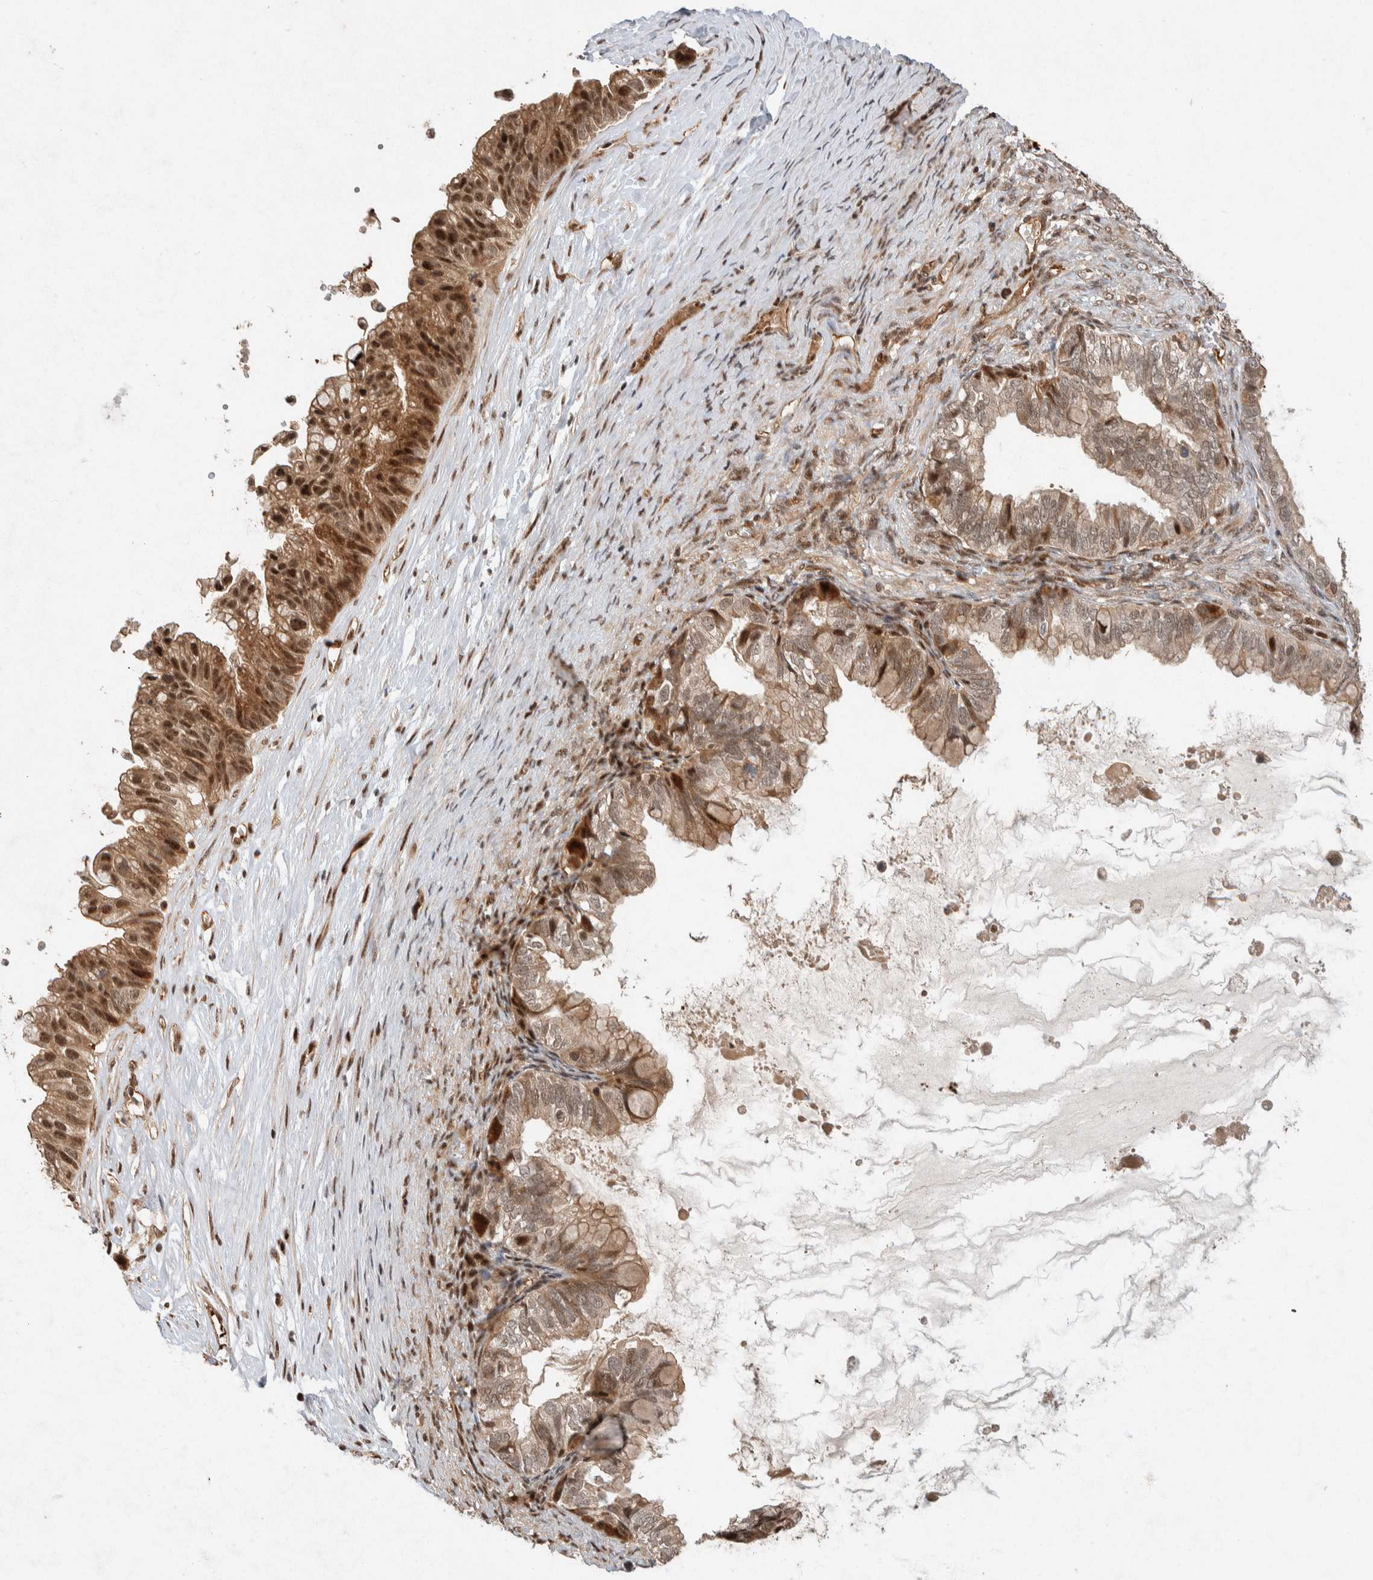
{"staining": {"intensity": "moderate", "quantity": "25%-75%", "location": "cytoplasmic/membranous,nuclear"}, "tissue": "ovarian cancer", "cell_type": "Tumor cells", "image_type": "cancer", "snomed": [{"axis": "morphology", "description": "Cystadenocarcinoma, mucinous, NOS"}, {"axis": "topography", "description": "Ovary"}], "caption": "IHC histopathology image of ovarian cancer stained for a protein (brown), which exhibits medium levels of moderate cytoplasmic/membranous and nuclear staining in approximately 25%-75% of tumor cells.", "gene": "TOR1B", "patient": {"sex": "female", "age": 80}}